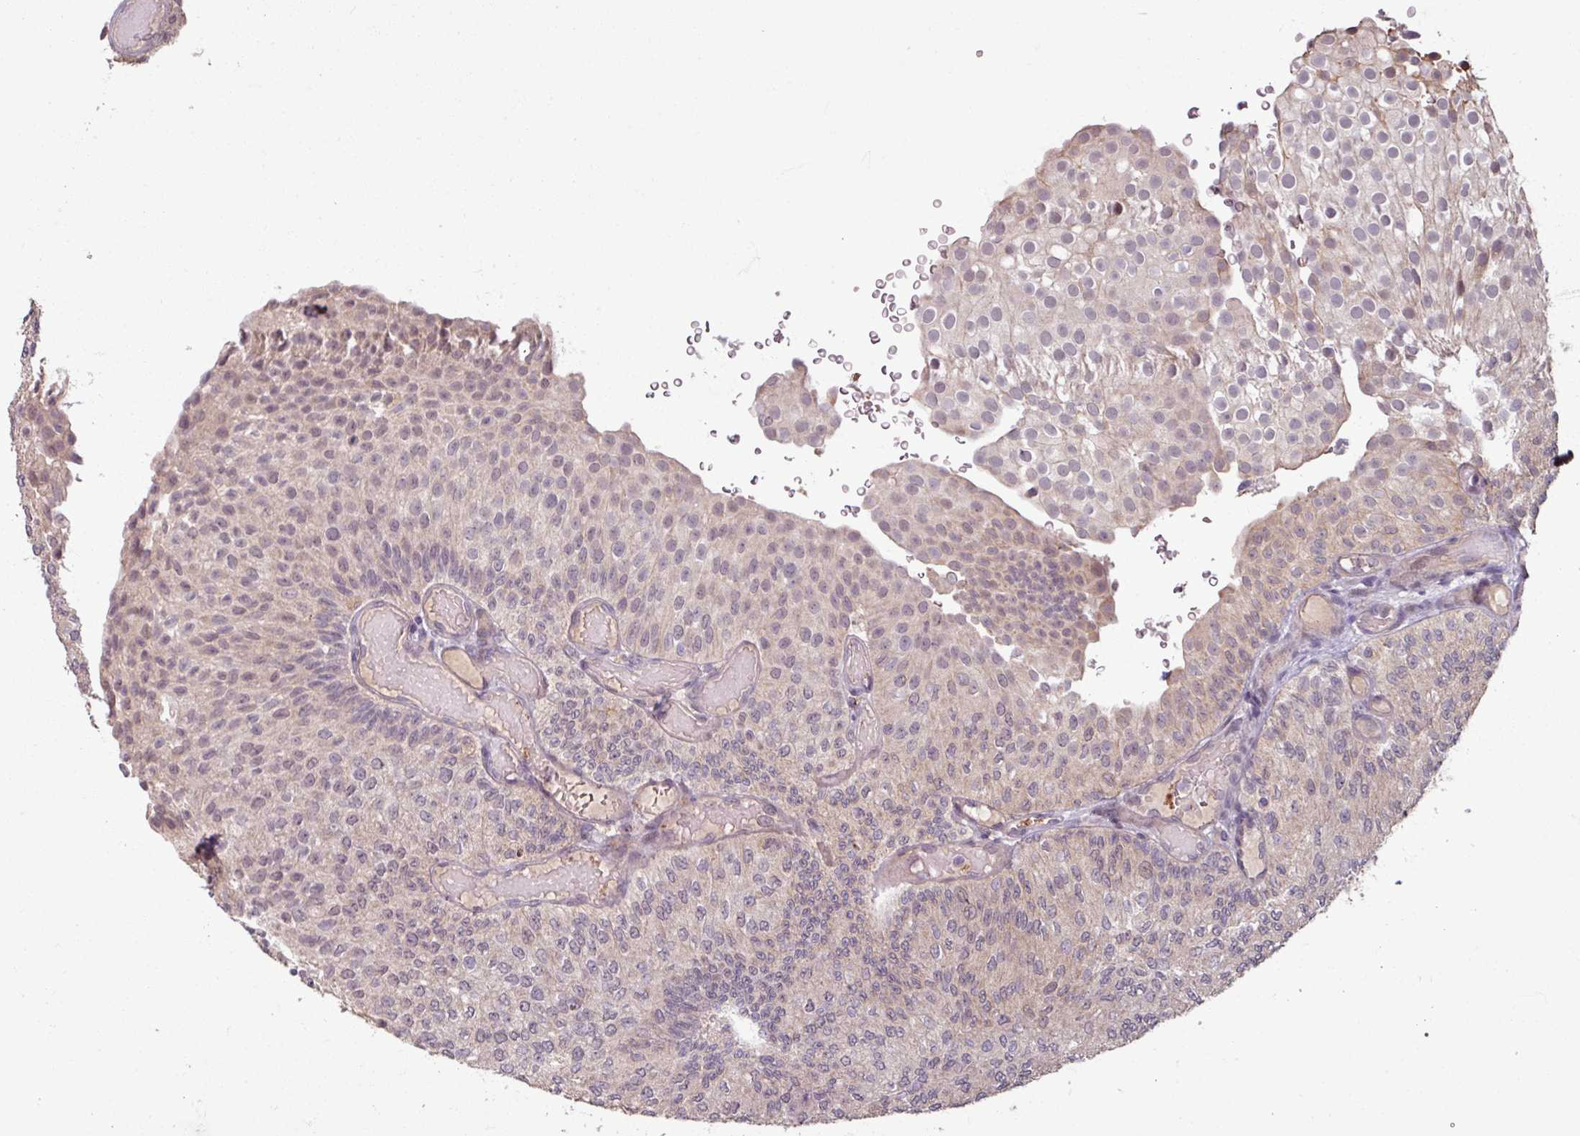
{"staining": {"intensity": "weak", "quantity": "<25%", "location": "nuclear"}, "tissue": "urothelial cancer", "cell_type": "Tumor cells", "image_type": "cancer", "snomed": [{"axis": "morphology", "description": "Urothelial carcinoma, Low grade"}, {"axis": "topography", "description": "Urinary bladder"}], "caption": "A photomicrograph of urothelial cancer stained for a protein demonstrates no brown staining in tumor cells.", "gene": "OR6B1", "patient": {"sex": "male", "age": 78}}